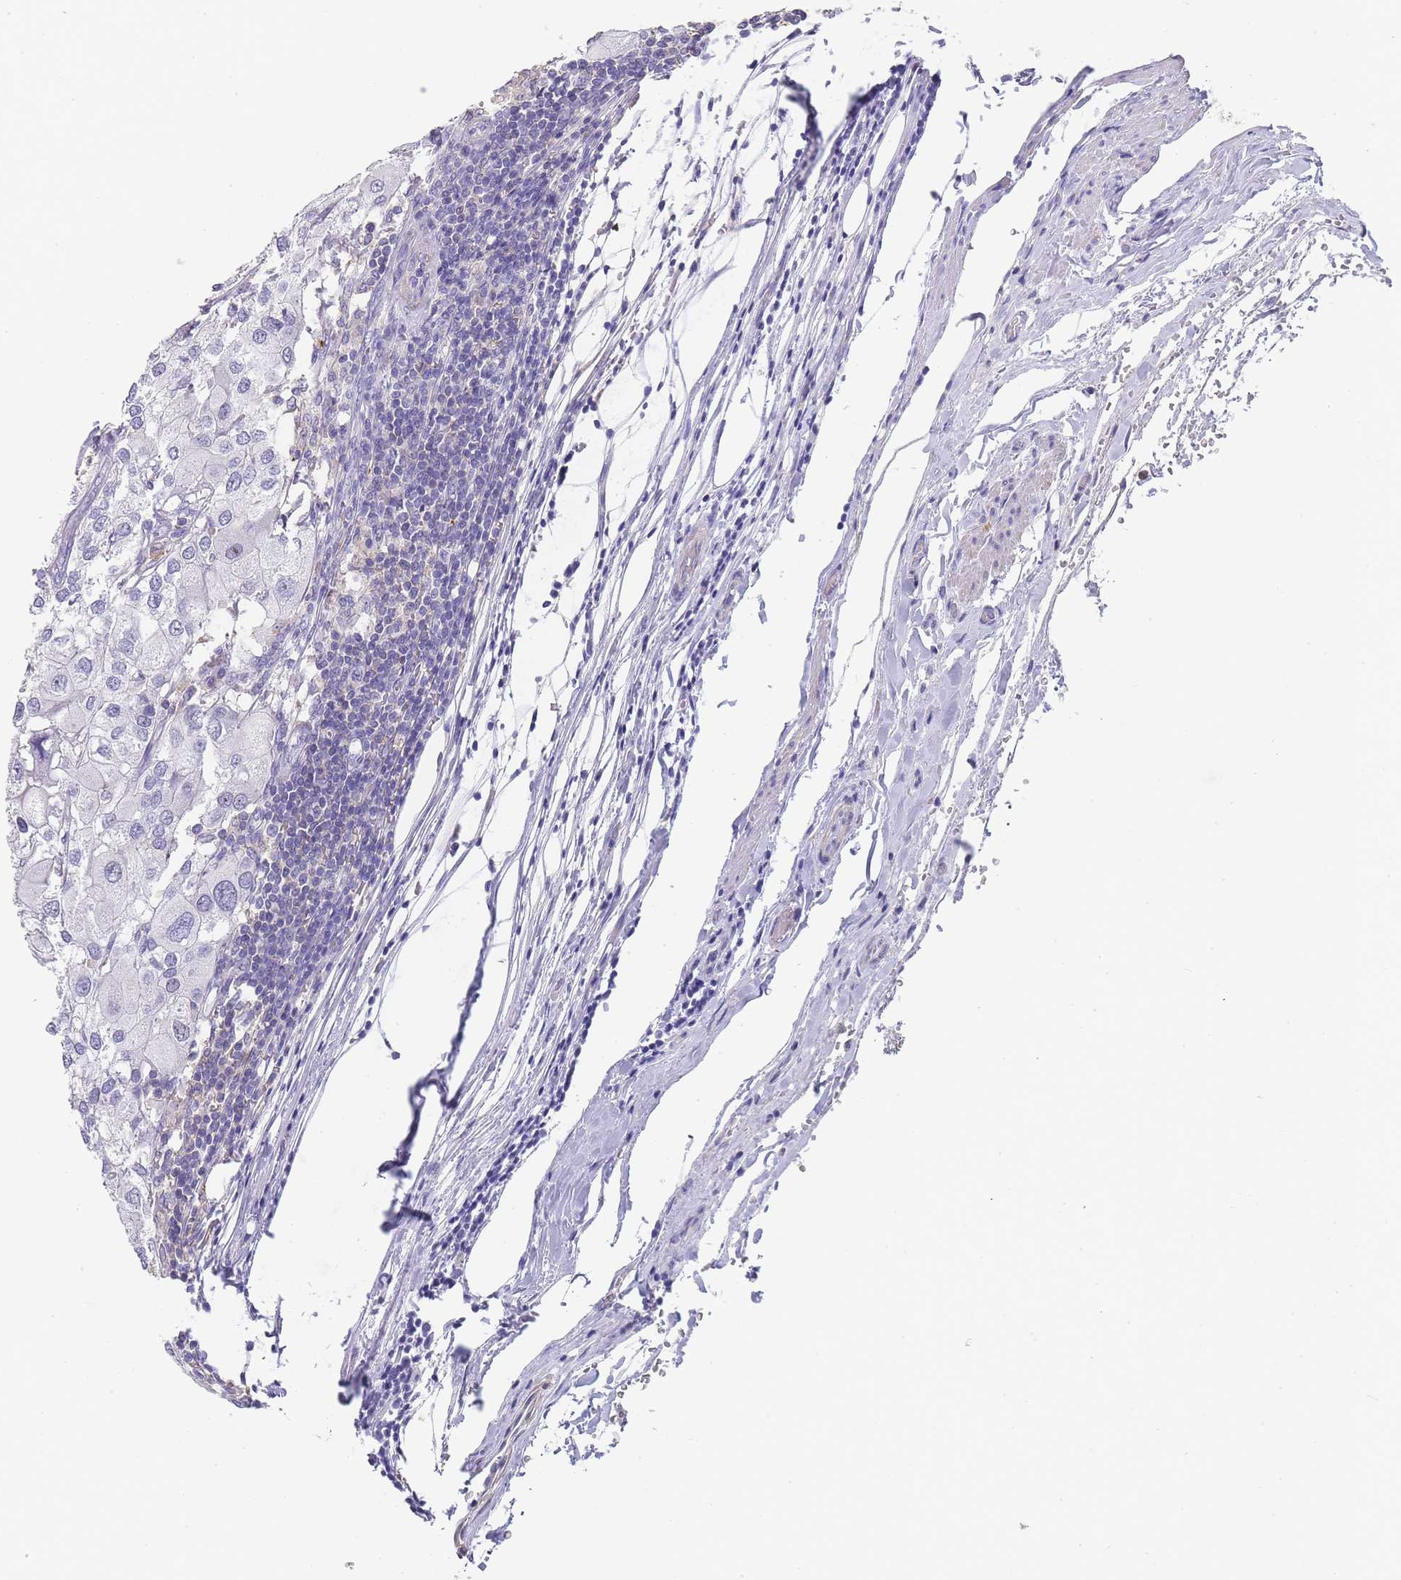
{"staining": {"intensity": "negative", "quantity": "none", "location": "none"}, "tissue": "urothelial cancer", "cell_type": "Tumor cells", "image_type": "cancer", "snomed": [{"axis": "morphology", "description": "Urothelial carcinoma, High grade"}, {"axis": "topography", "description": "Urinary bladder"}], "caption": "Tumor cells show no significant expression in urothelial cancer.", "gene": "NOP14", "patient": {"sex": "male", "age": 64}}